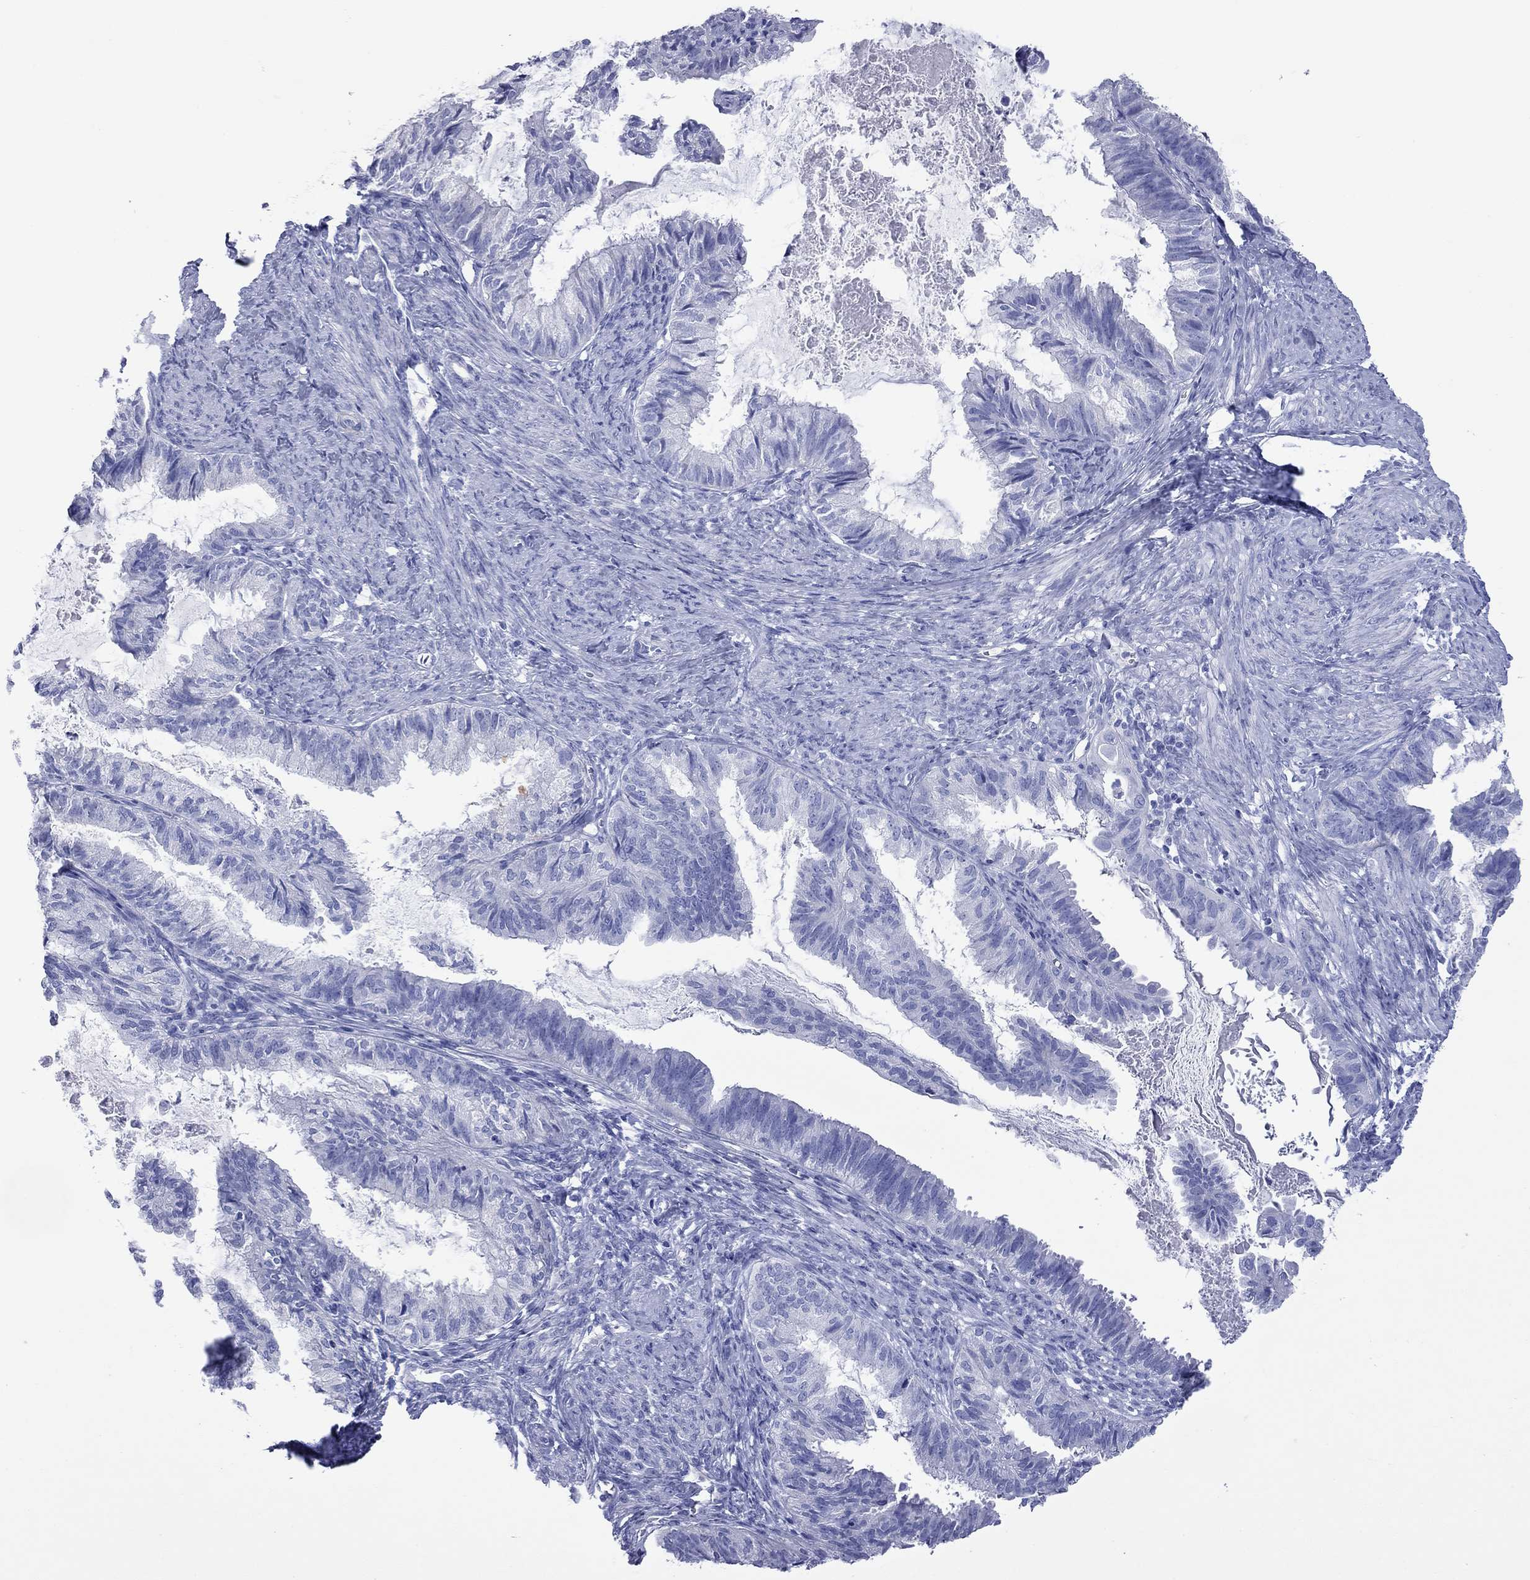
{"staining": {"intensity": "negative", "quantity": "none", "location": "none"}, "tissue": "endometrial cancer", "cell_type": "Tumor cells", "image_type": "cancer", "snomed": [{"axis": "morphology", "description": "Adenocarcinoma, NOS"}, {"axis": "topography", "description": "Endometrium"}], "caption": "Immunohistochemistry (IHC) of human endometrial cancer reveals no expression in tumor cells.", "gene": "VSIG10", "patient": {"sex": "female", "age": 86}}